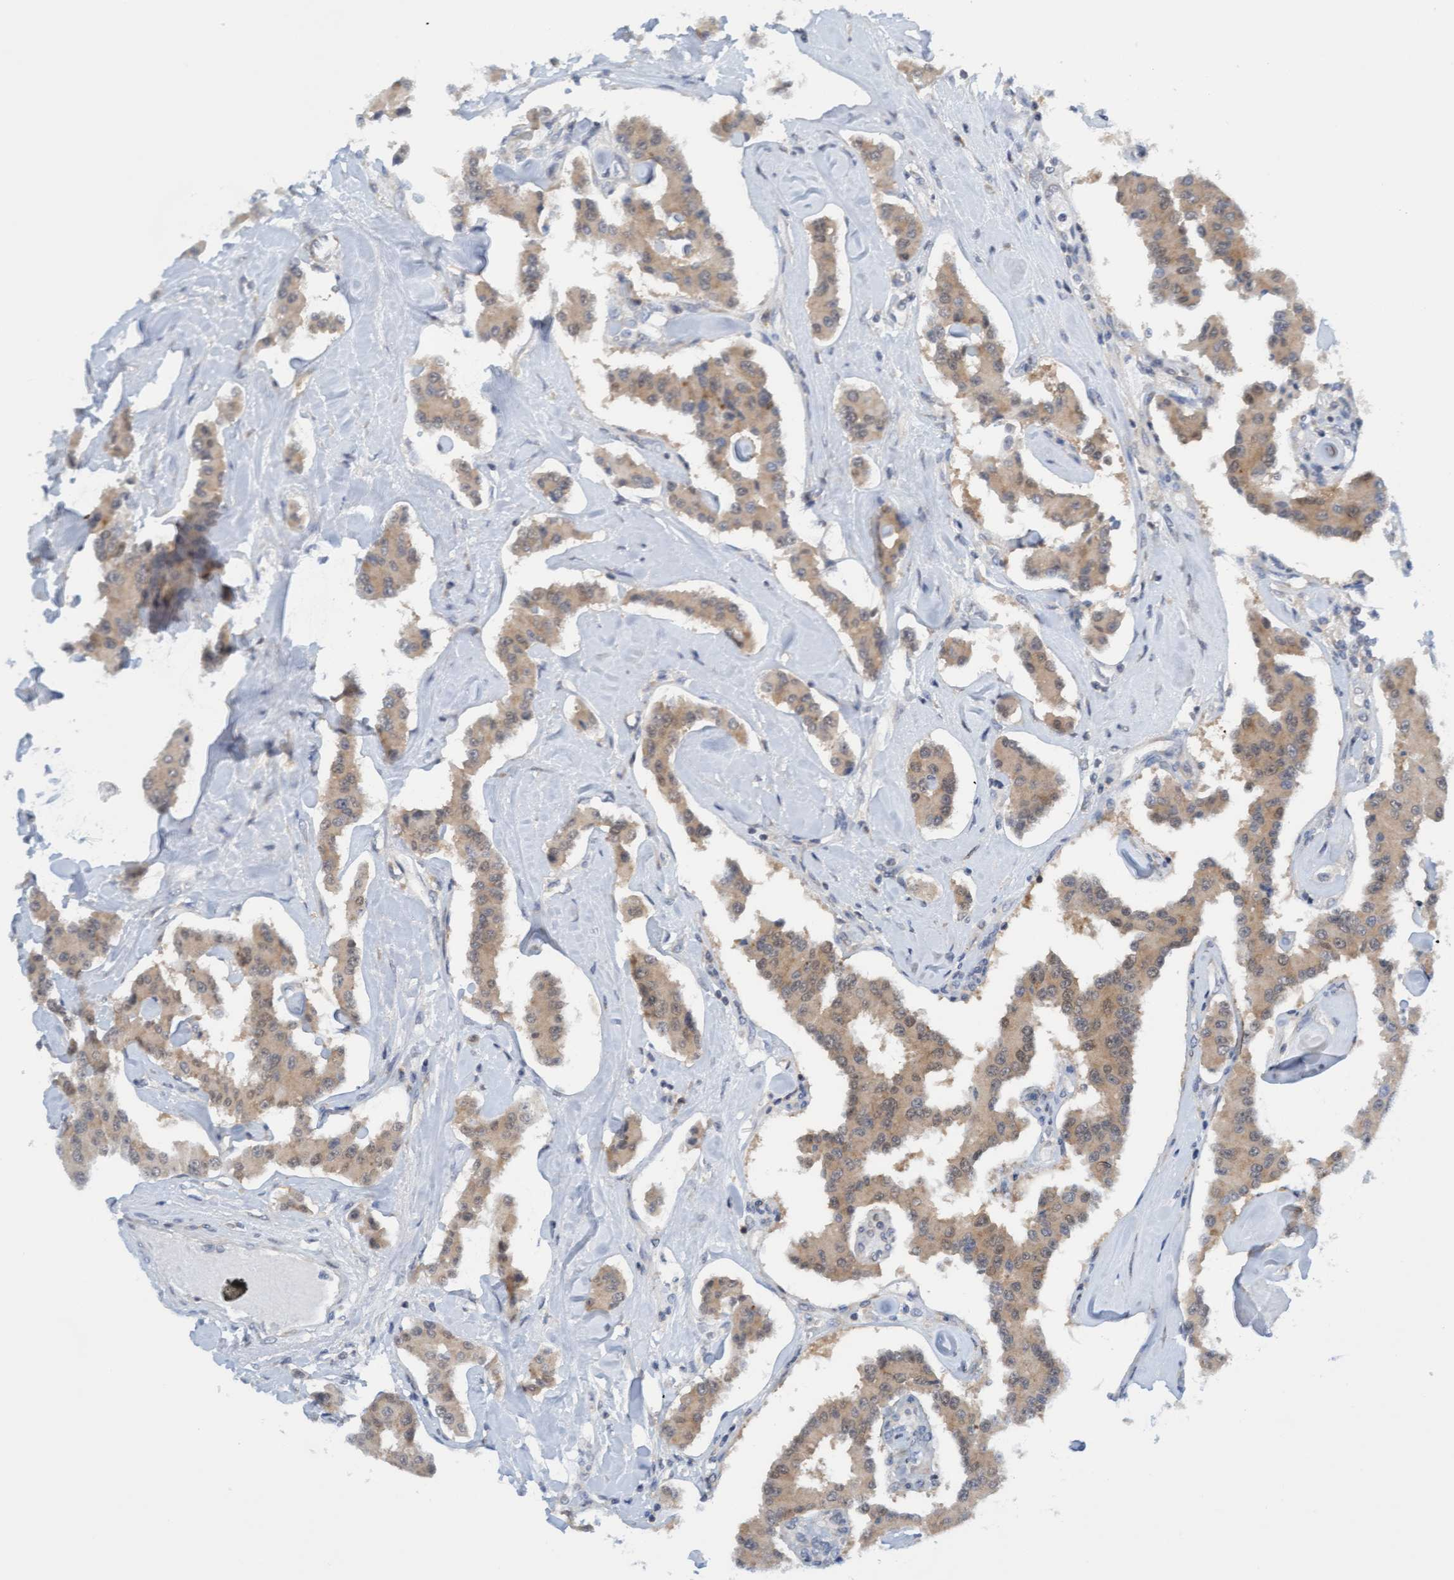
{"staining": {"intensity": "weak", "quantity": ">75%", "location": "cytoplasmic/membranous"}, "tissue": "carcinoid", "cell_type": "Tumor cells", "image_type": "cancer", "snomed": [{"axis": "morphology", "description": "Carcinoid, malignant, NOS"}, {"axis": "topography", "description": "Pancreas"}], "caption": "Malignant carcinoid stained with DAB immunohistochemistry displays low levels of weak cytoplasmic/membranous positivity in approximately >75% of tumor cells.", "gene": "AMZ2", "patient": {"sex": "male", "age": 41}}